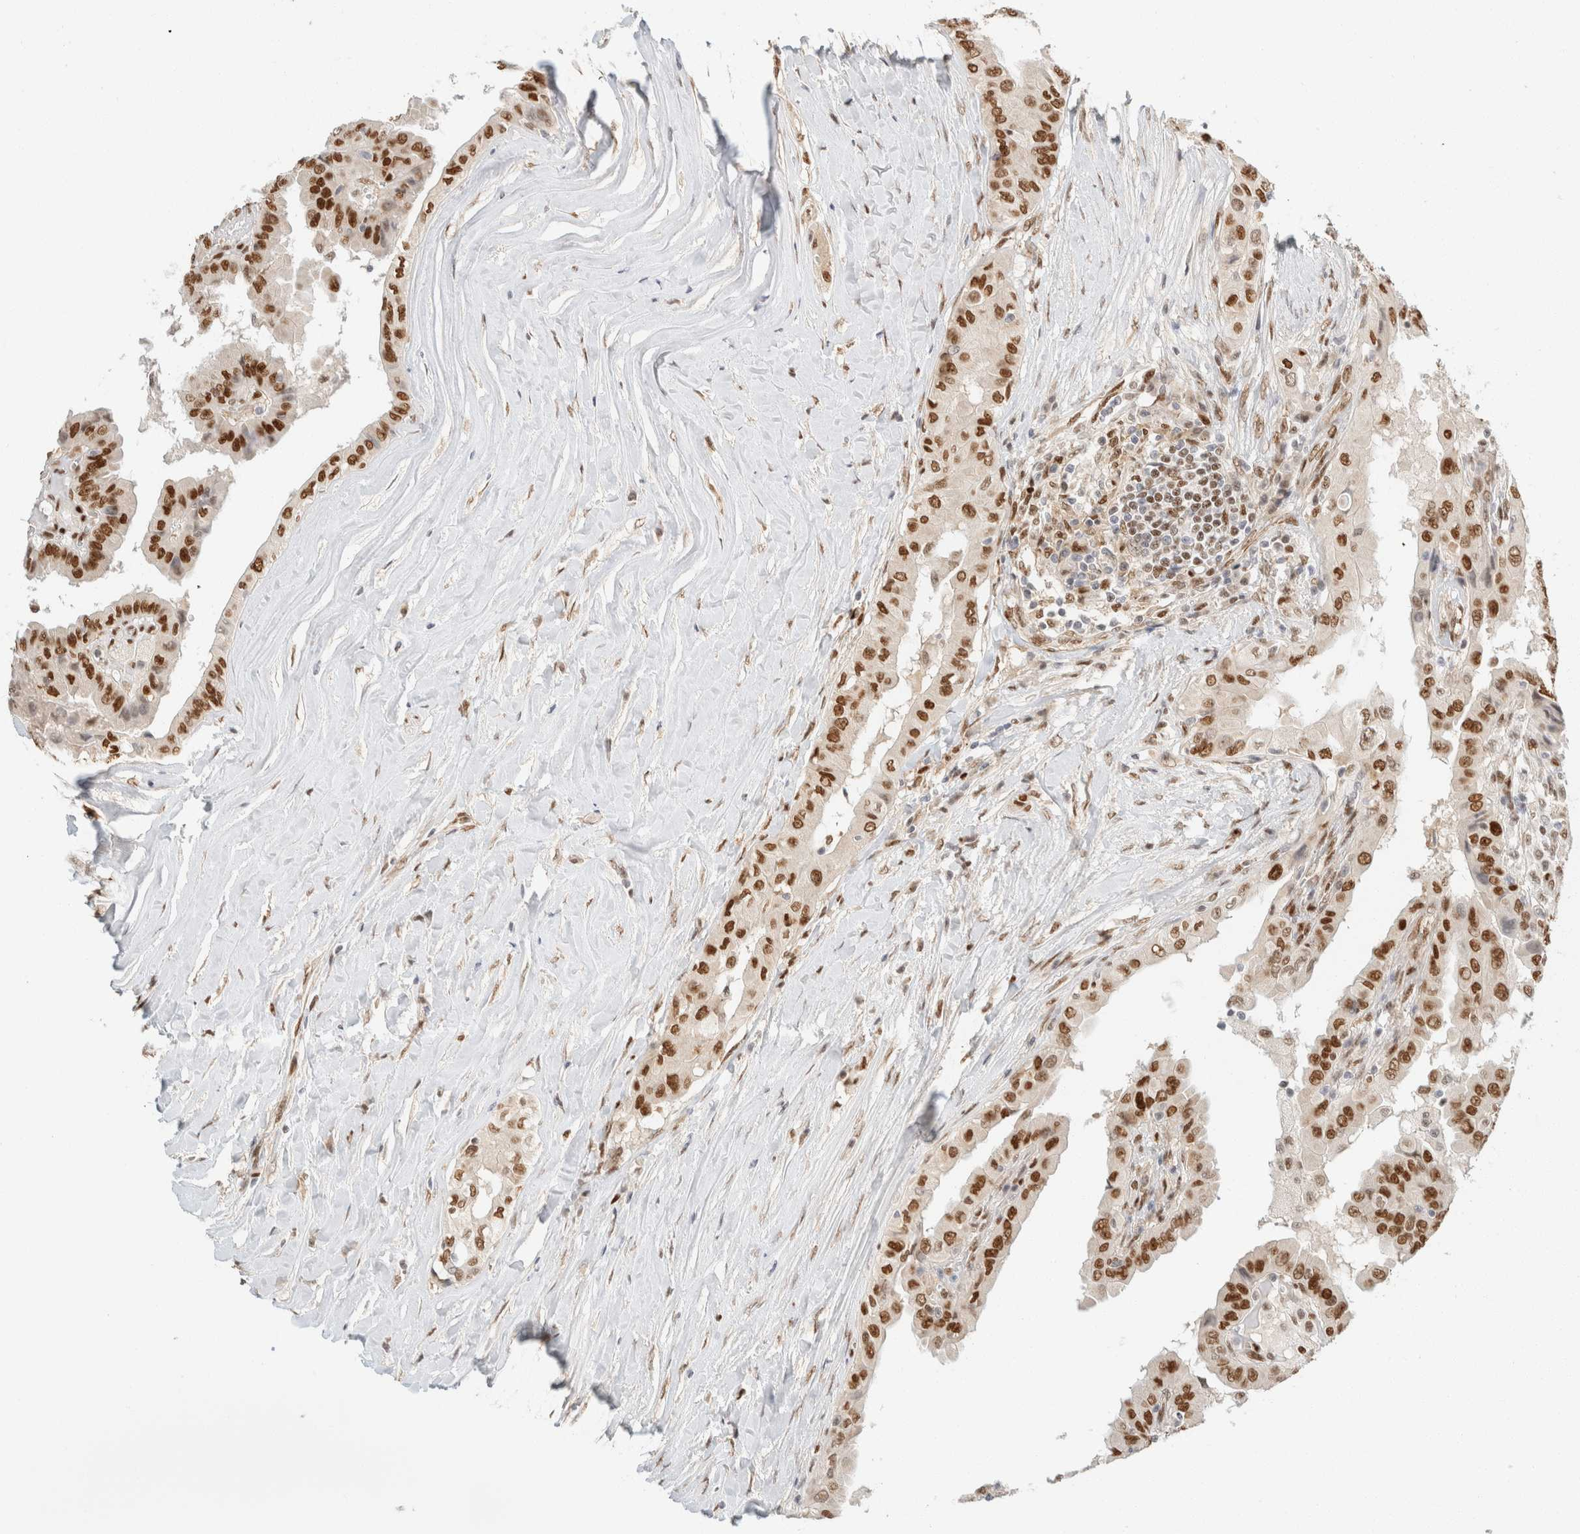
{"staining": {"intensity": "strong", "quantity": ">75%", "location": "nuclear"}, "tissue": "thyroid cancer", "cell_type": "Tumor cells", "image_type": "cancer", "snomed": [{"axis": "morphology", "description": "Papillary adenocarcinoma, NOS"}, {"axis": "topography", "description": "Thyroid gland"}], "caption": "A photomicrograph of papillary adenocarcinoma (thyroid) stained for a protein exhibits strong nuclear brown staining in tumor cells.", "gene": "ZNF768", "patient": {"sex": "male", "age": 33}}